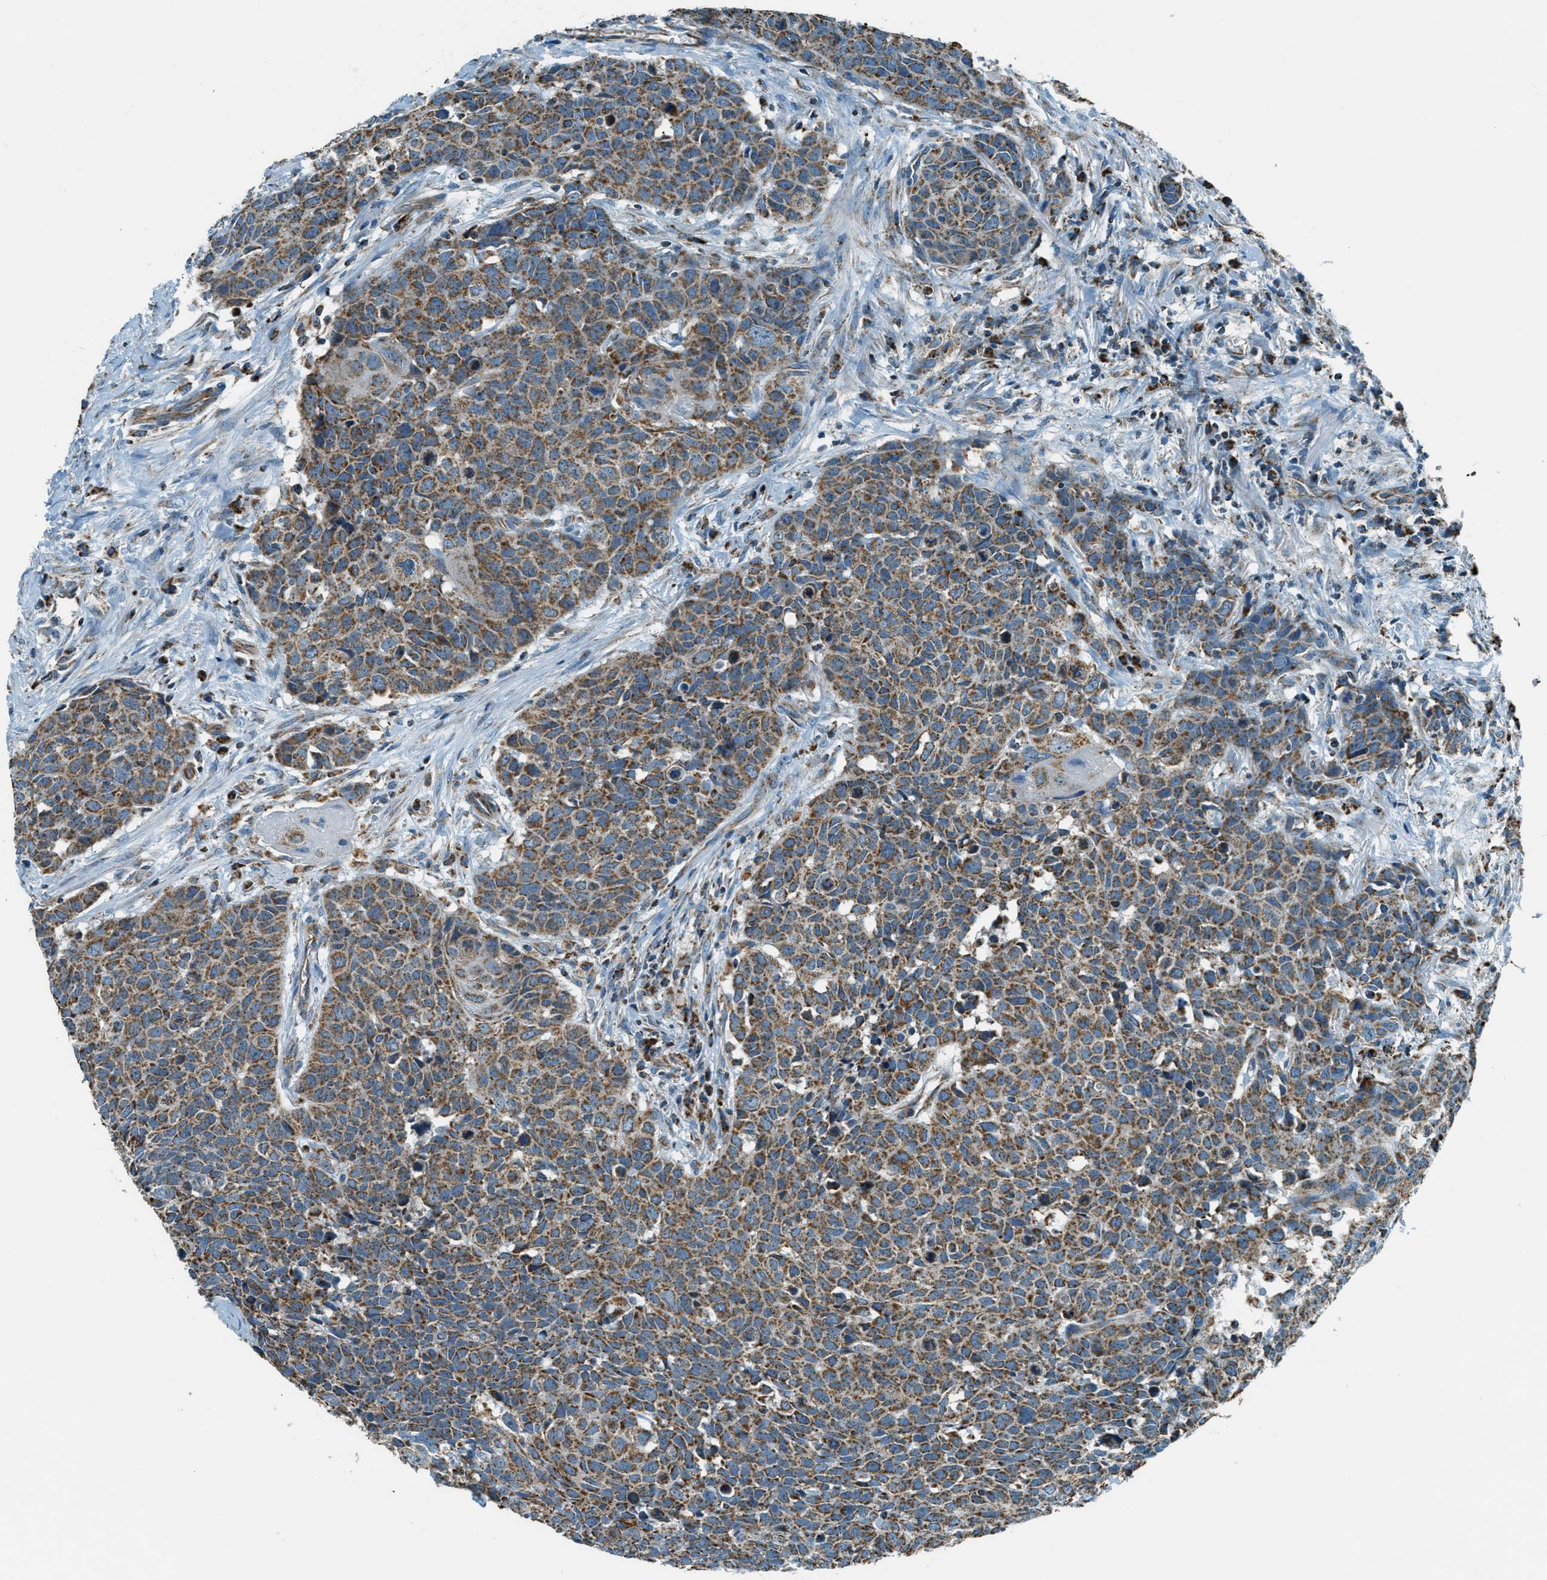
{"staining": {"intensity": "moderate", "quantity": ">75%", "location": "cytoplasmic/membranous"}, "tissue": "head and neck cancer", "cell_type": "Tumor cells", "image_type": "cancer", "snomed": [{"axis": "morphology", "description": "Squamous cell carcinoma, NOS"}, {"axis": "topography", "description": "Head-Neck"}], "caption": "Tumor cells reveal medium levels of moderate cytoplasmic/membranous expression in approximately >75% of cells in head and neck squamous cell carcinoma.", "gene": "CHST15", "patient": {"sex": "male", "age": 66}}